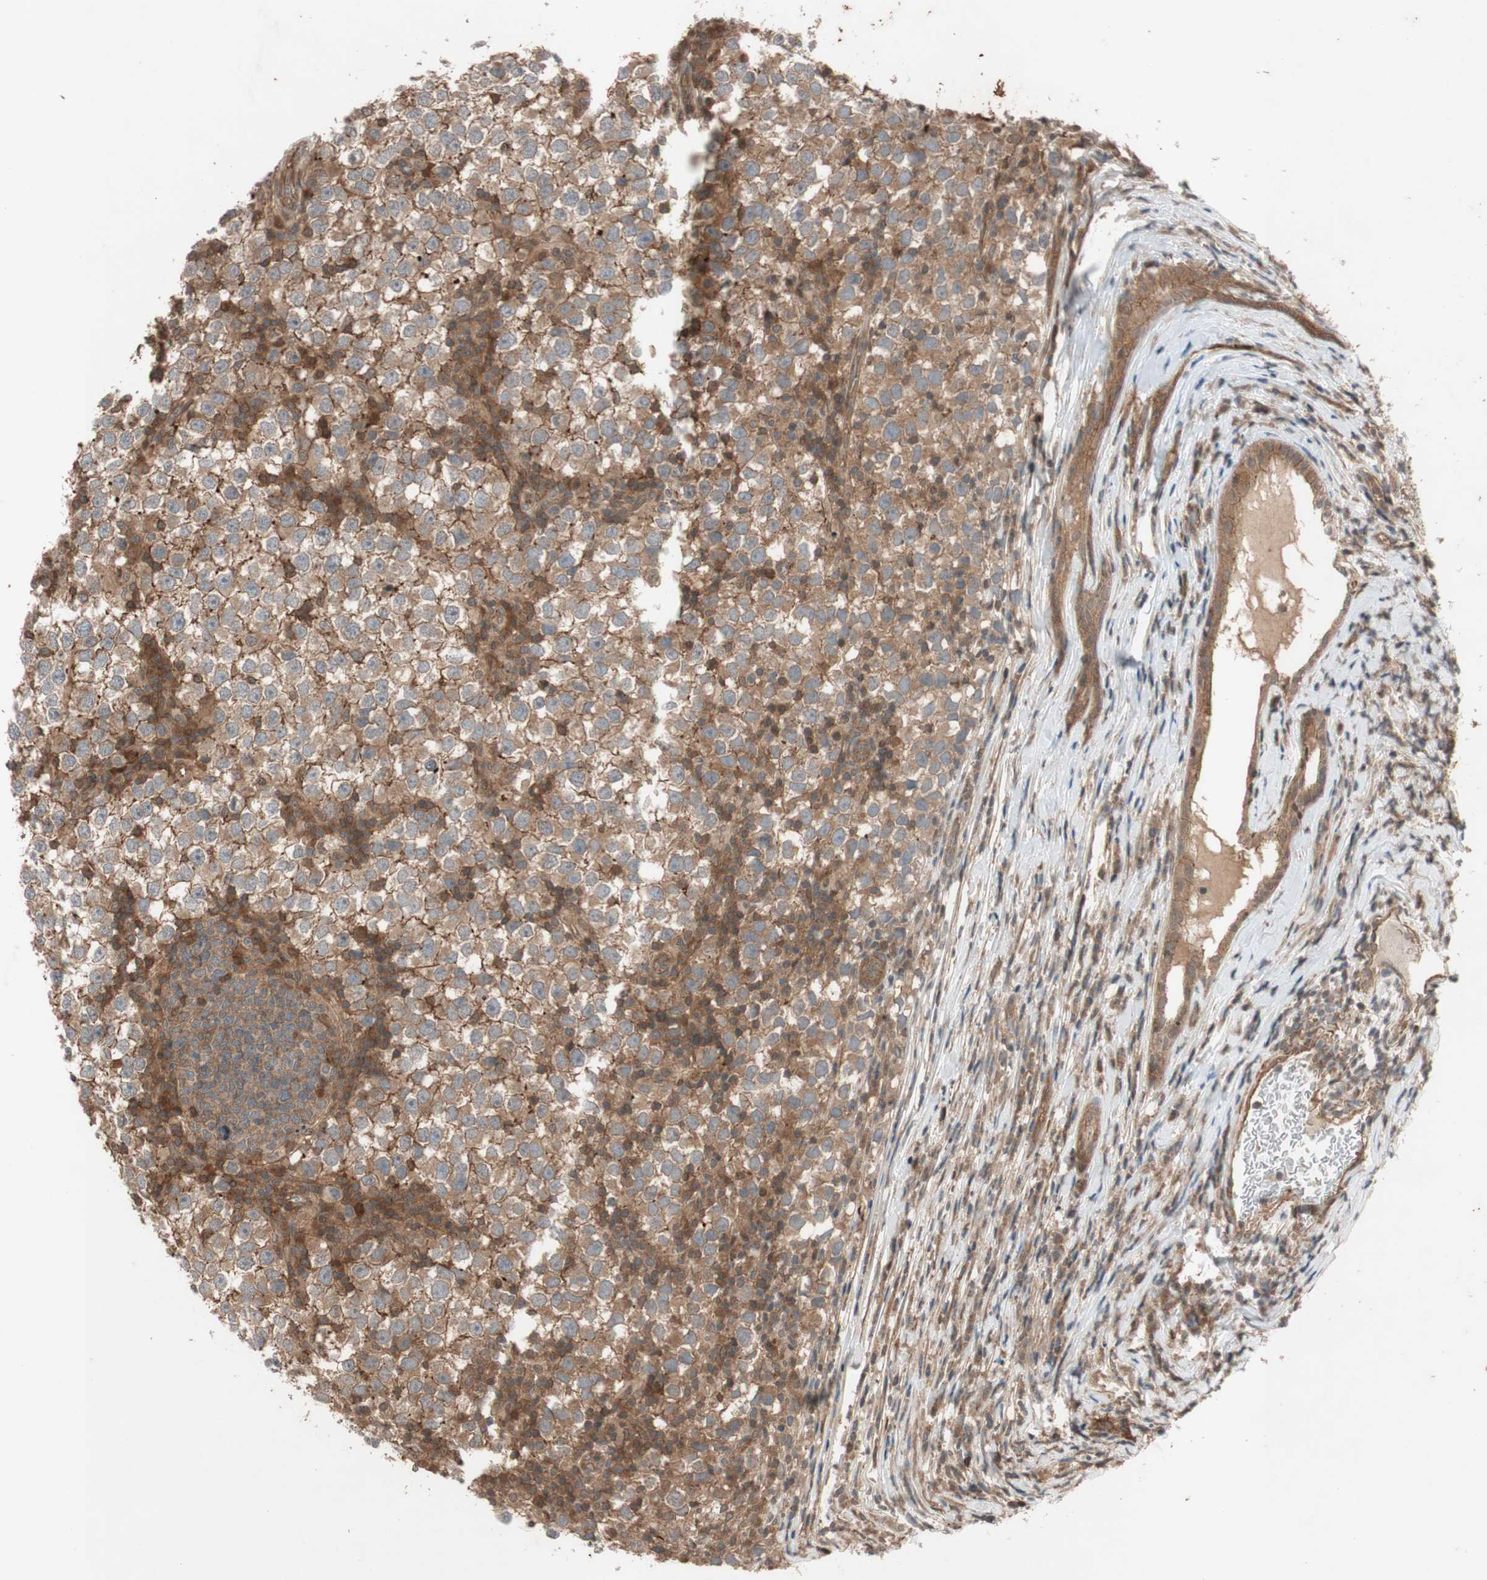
{"staining": {"intensity": "moderate", "quantity": ">75%", "location": "cytoplasmic/membranous"}, "tissue": "testis cancer", "cell_type": "Tumor cells", "image_type": "cancer", "snomed": [{"axis": "morphology", "description": "Seminoma, NOS"}, {"axis": "topography", "description": "Testis"}], "caption": "Immunohistochemical staining of testis seminoma shows moderate cytoplasmic/membranous protein positivity in about >75% of tumor cells.", "gene": "EPHA8", "patient": {"sex": "male", "age": 65}}